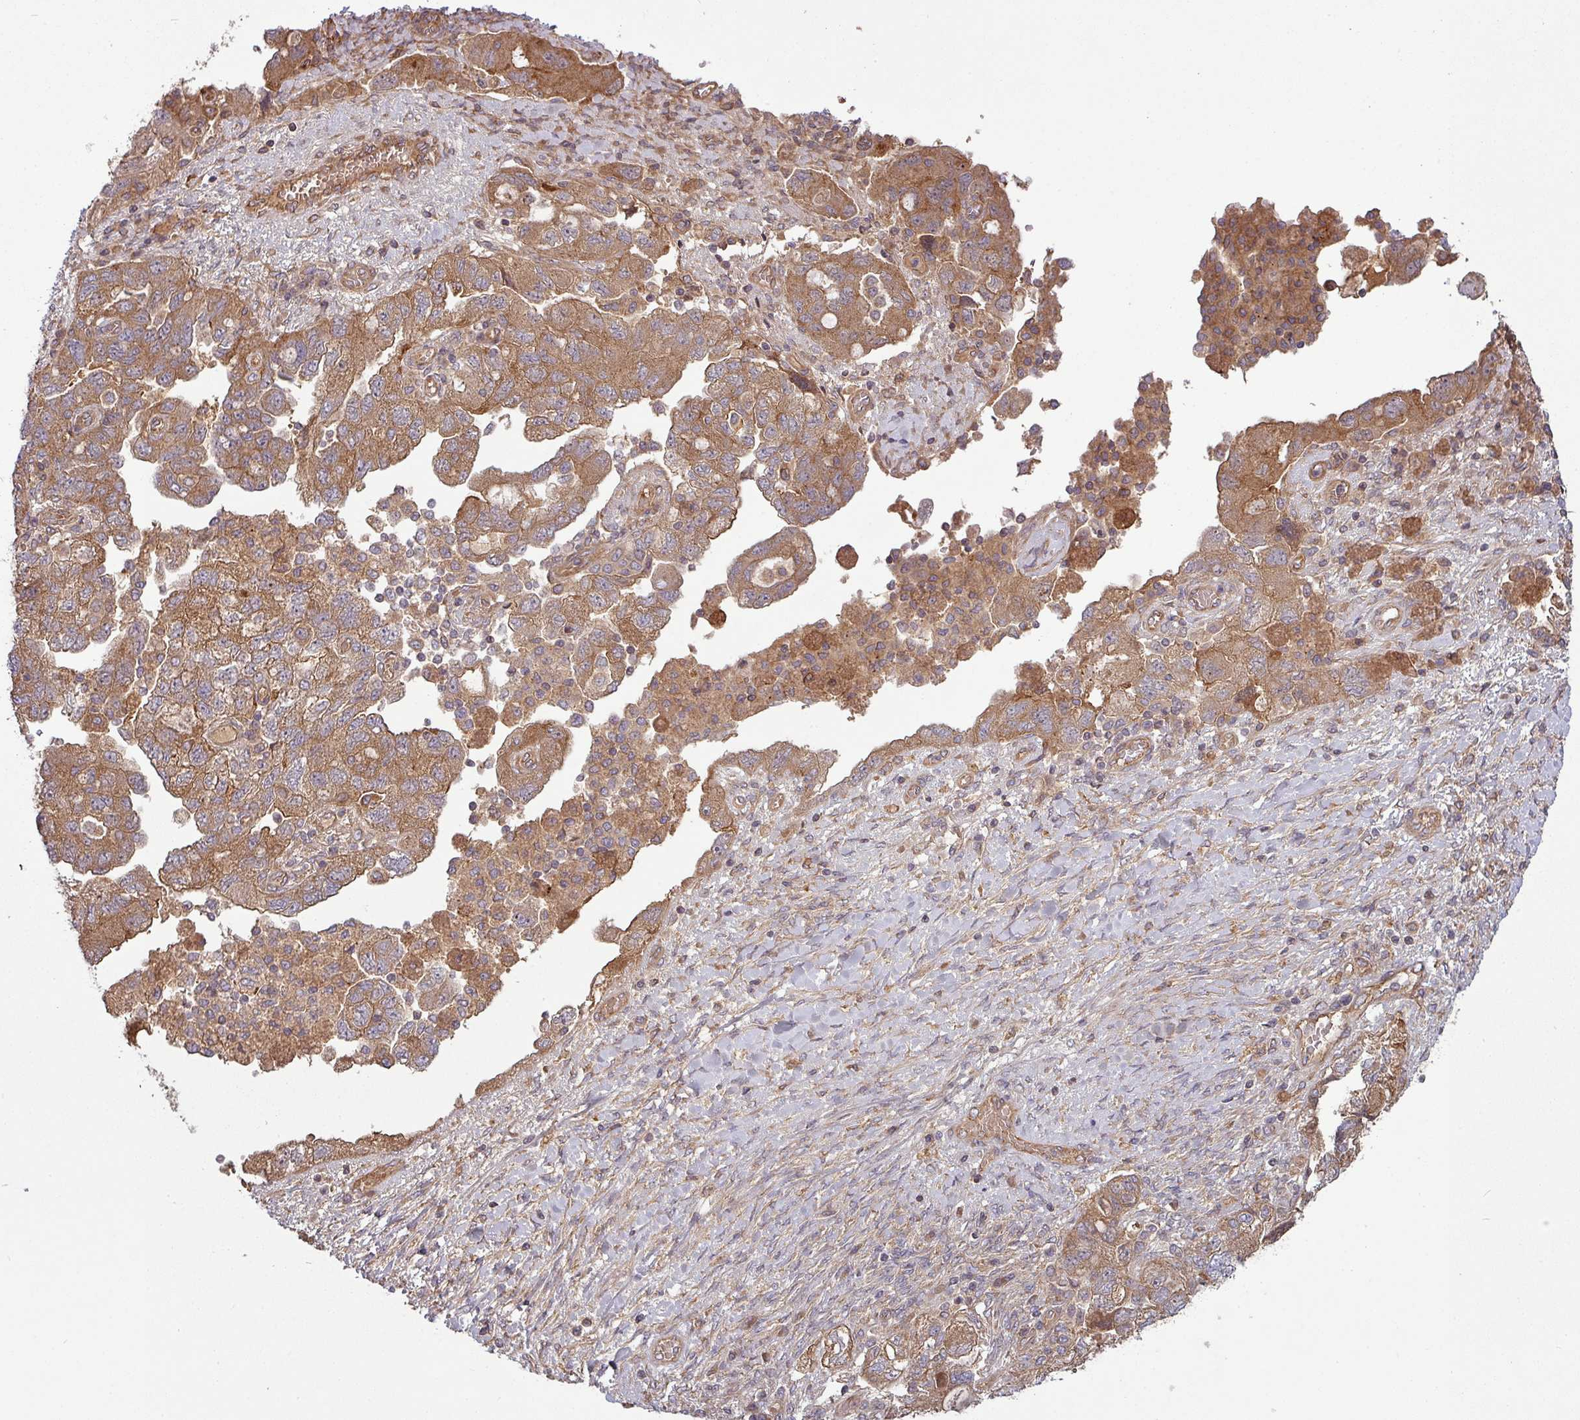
{"staining": {"intensity": "moderate", "quantity": ">75%", "location": "cytoplasmic/membranous"}, "tissue": "ovarian cancer", "cell_type": "Tumor cells", "image_type": "cancer", "snomed": [{"axis": "morphology", "description": "Carcinoma, NOS"}, {"axis": "morphology", "description": "Cystadenocarcinoma, serous, NOS"}, {"axis": "topography", "description": "Ovary"}], "caption": "An immunohistochemistry image of neoplastic tissue is shown. Protein staining in brown highlights moderate cytoplasmic/membranous positivity in ovarian serous cystadenocarcinoma within tumor cells.", "gene": "SNRNP25", "patient": {"sex": "female", "age": 69}}